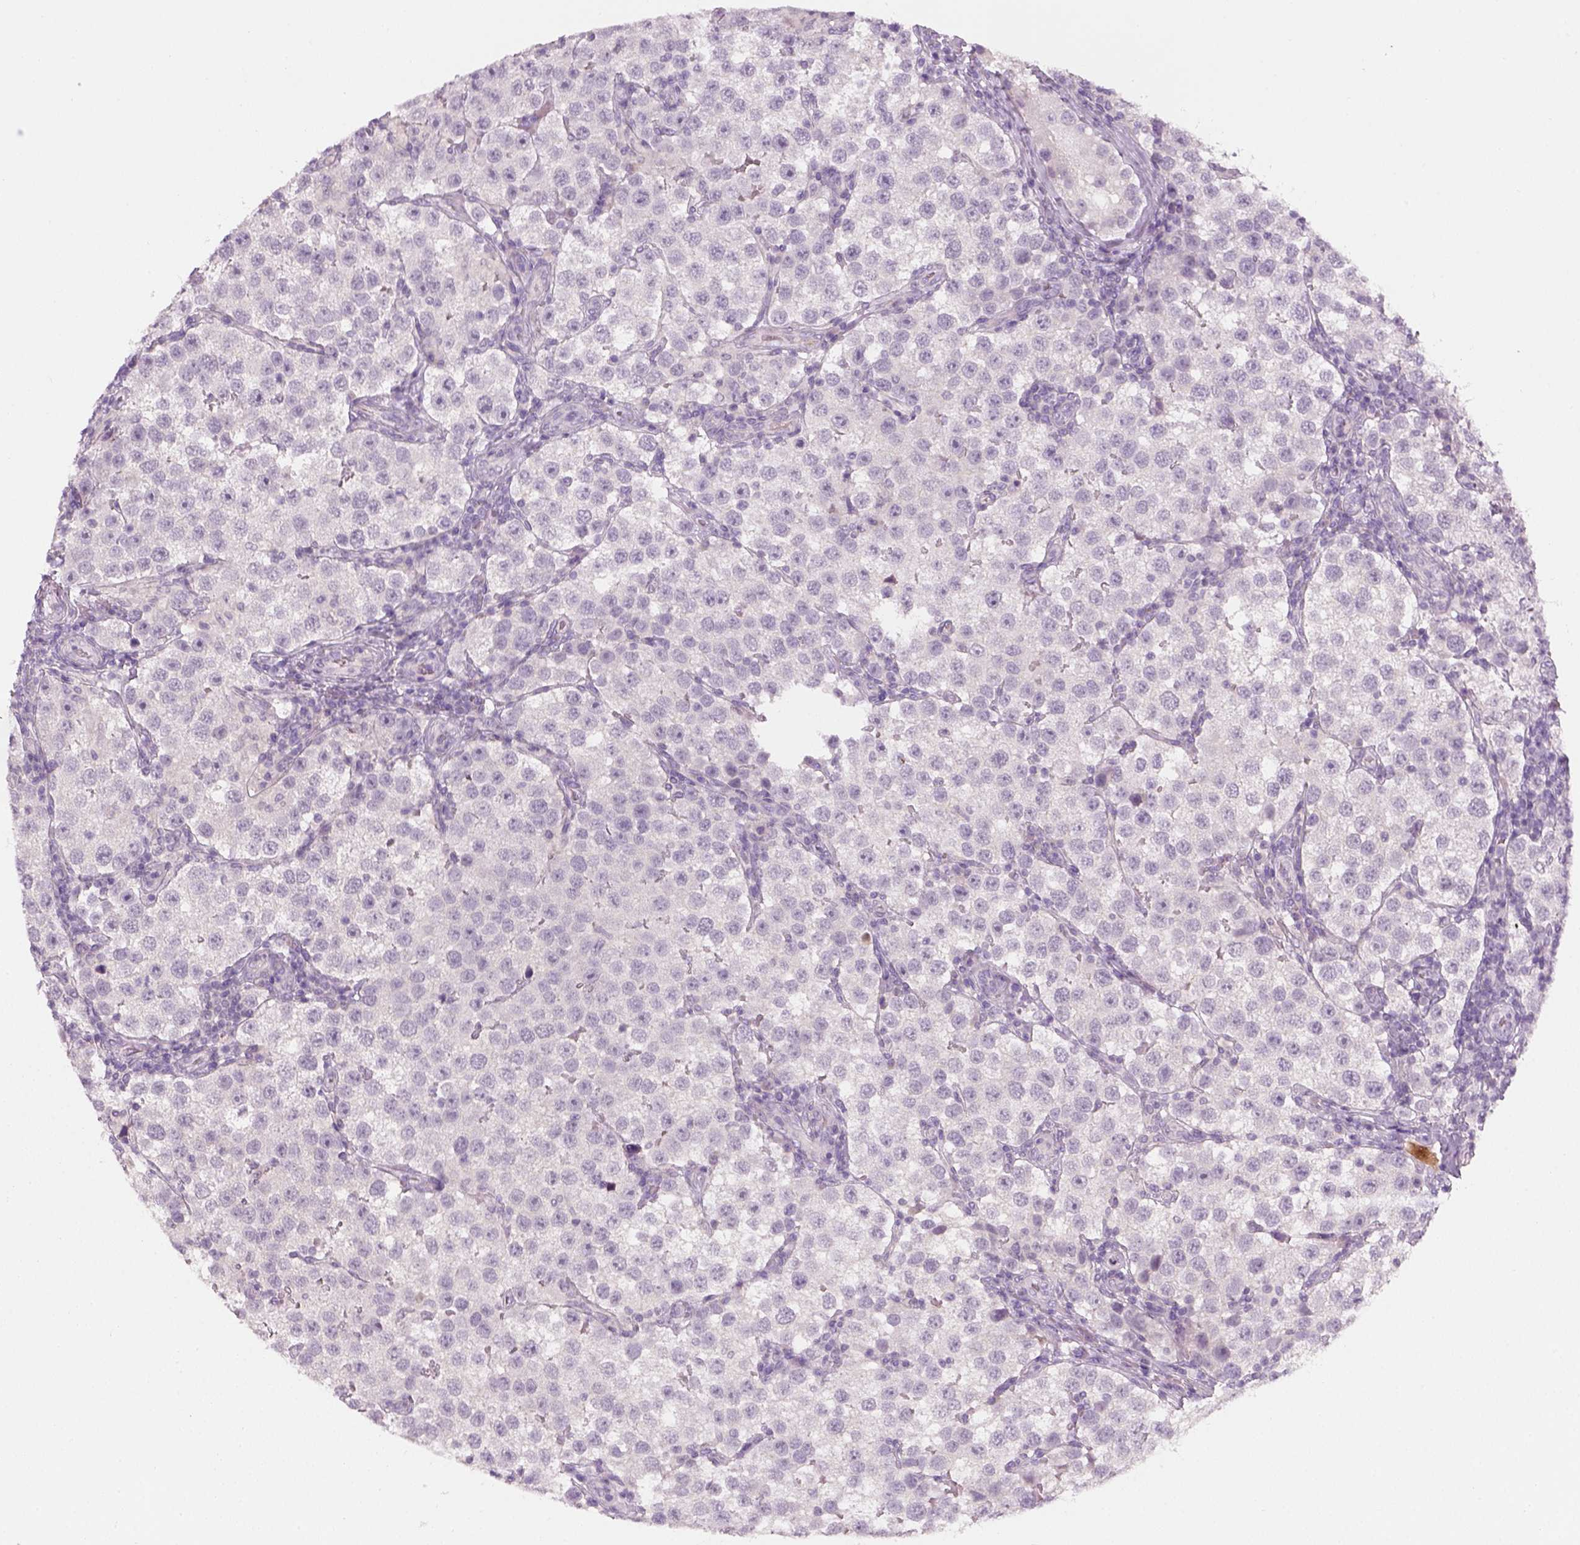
{"staining": {"intensity": "negative", "quantity": "none", "location": "none"}, "tissue": "testis cancer", "cell_type": "Tumor cells", "image_type": "cancer", "snomed": [{"axis": "morphology", "description": "Seminoma, NOS"}, {"axis": "topography", "description": "Testis"}], "caption": "The histopathology image exhibits no significant expression in tumor cells of testis cancer.", "gene": "GFI1B", "patient": {"sex": "male", "age": 37}}